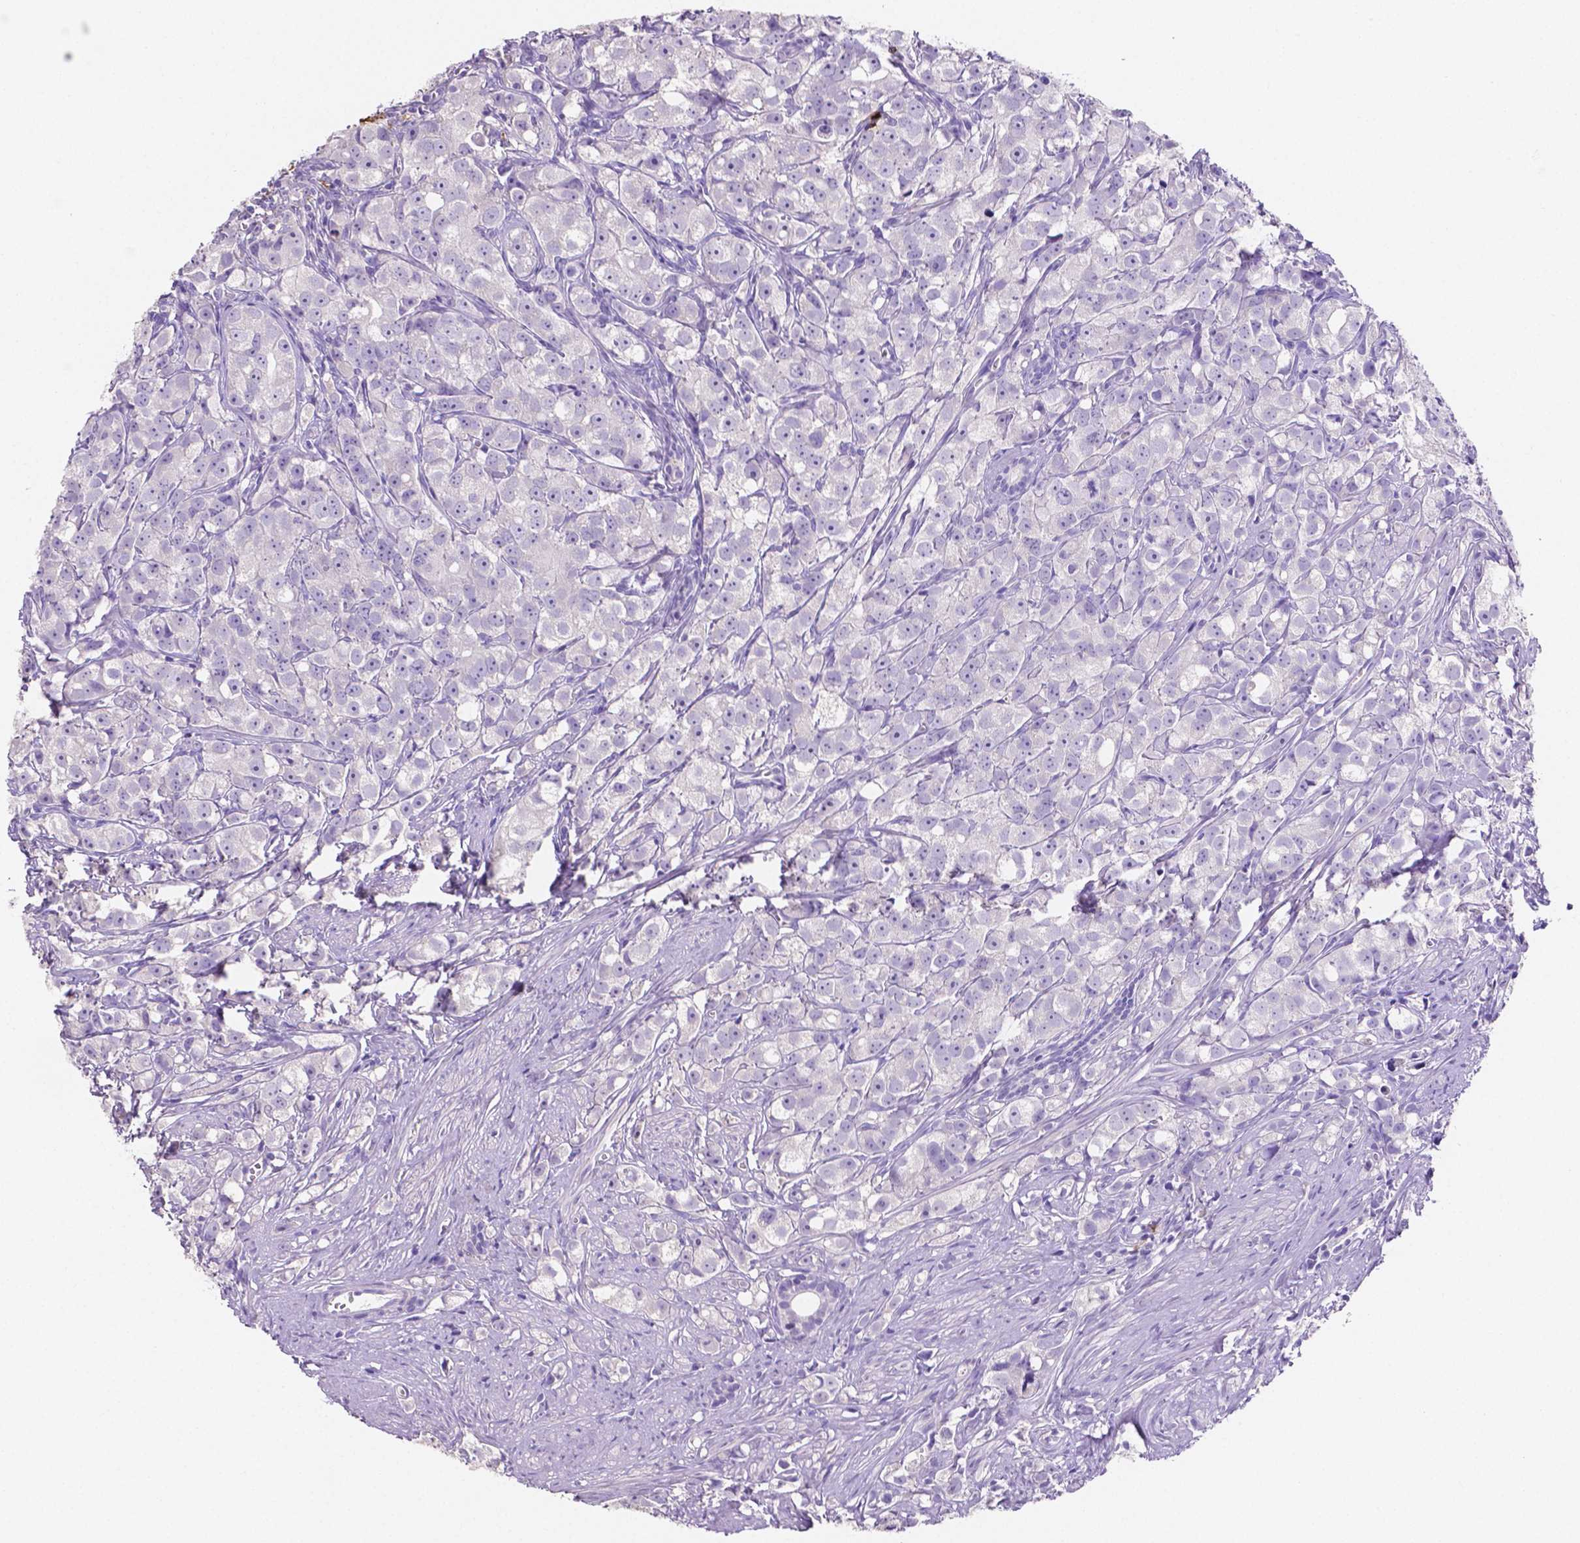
{"staining": {"intensity": "negative", "quantity": "none", "location": "none"}, "tissue": "prostate cancer", "cell_type": "Tumor cells", "image_type": "cancer", "snomed": [{"axis": "morphology", "description": "Adenocarcinoma, High grade"}, {"axis": "topography", "description": "Prostate"}], "caption": "Prostate adenocarcinoma (high-grade) was stained to show a protein in brown. There is no significant expression in tumor cells. (DAB (3,3'-diaminobenzidine) immunohistochemistry, high magnification).", "gene": "MMP9", "patient": {"sex": "male", "age": 68}}